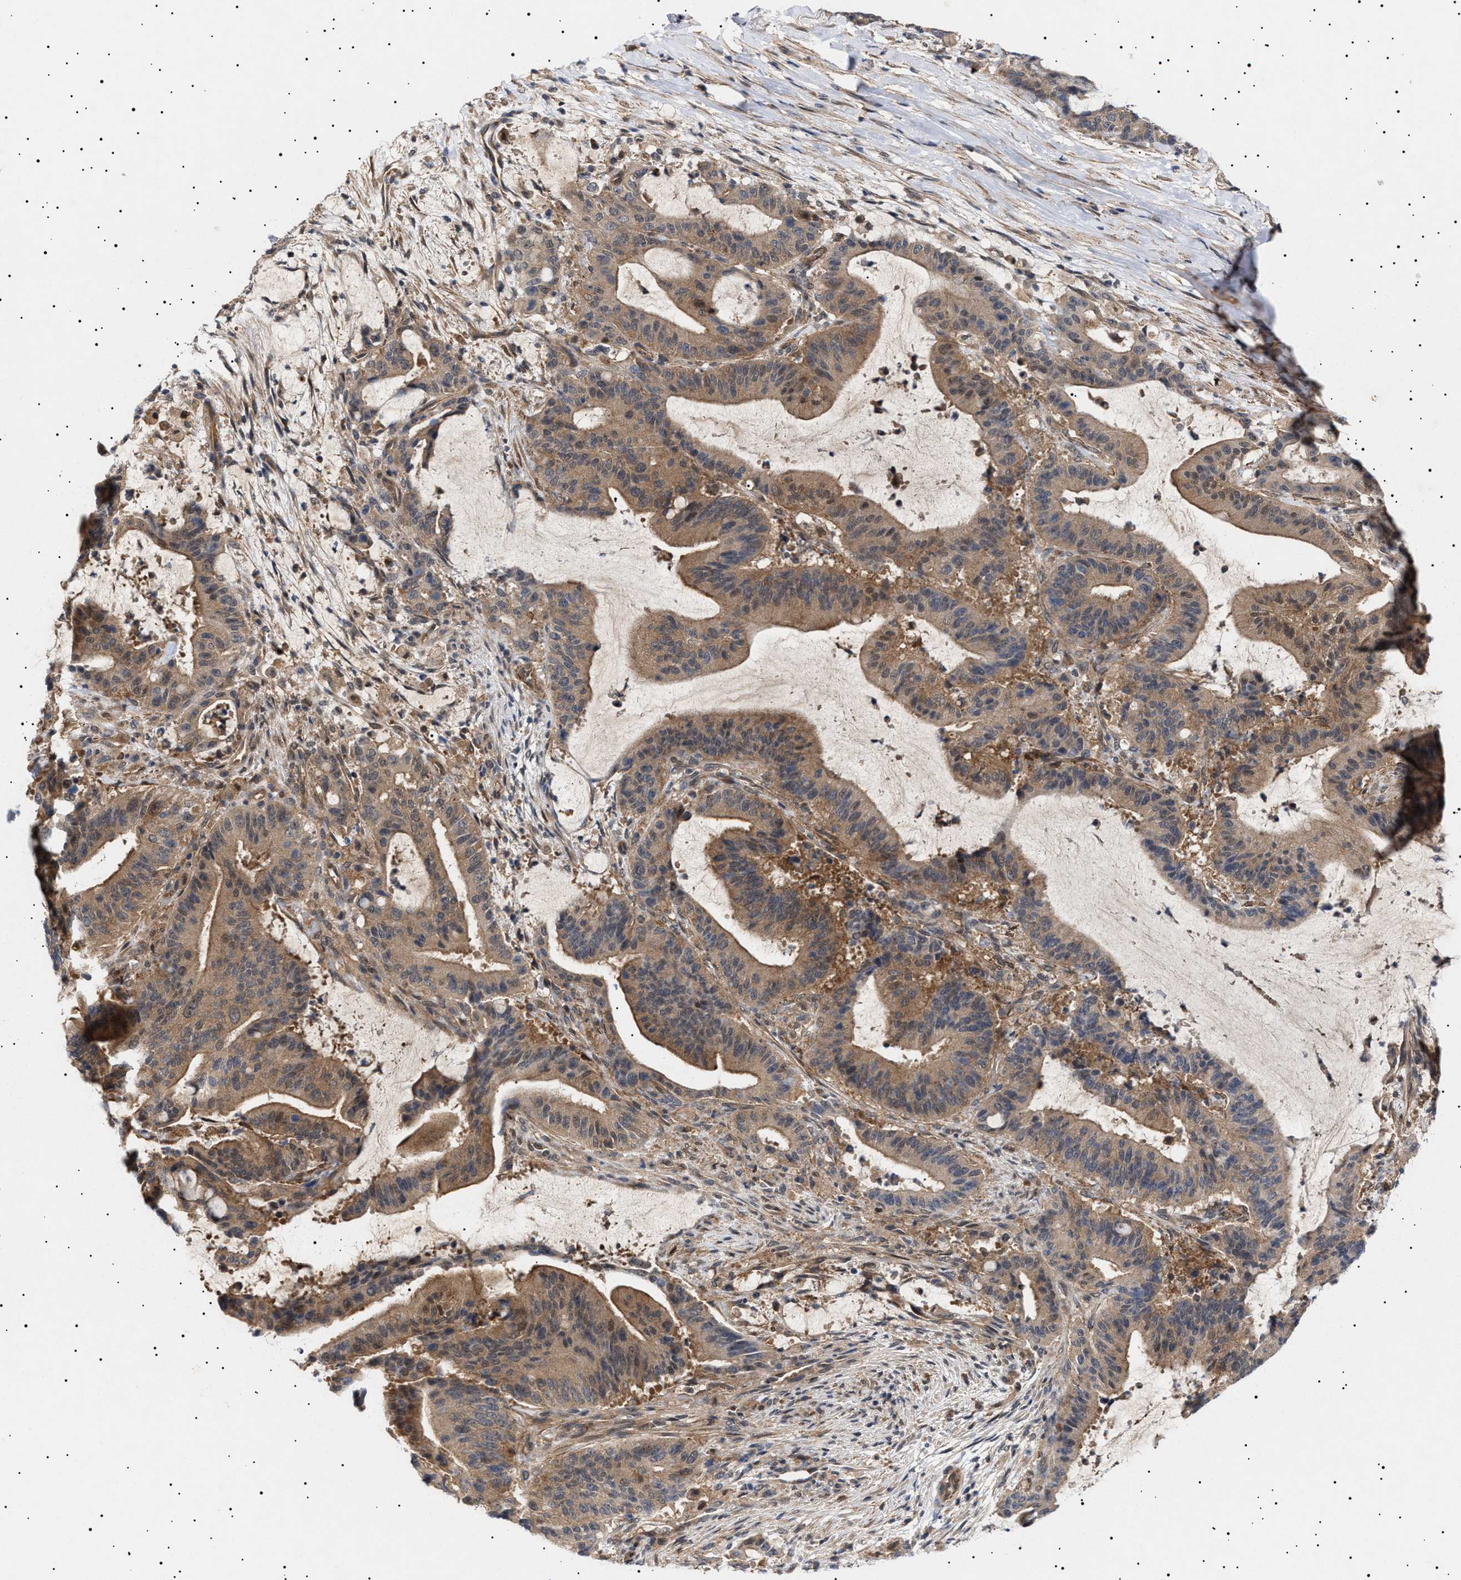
{"staining": {"intensity": "moderate", "quantity": ">75%", "location": "cytoplasmic/membranous"}, "tissue": "liver cancer", "cell_type": "Tumor cells", "image_type": "cancer", "snomed": [{"axis": "morphology", "description": "Normal tissue, NOS"}, {"axis": "morphology", "description": "Cholangiocarcinoma"}, {"axis": "topography", "description": "Liver"}, {"axis": "topography", "description": "Peripheral nerve tissue"}], "caption": "Cholangiocarcinoma (liver) stained with immunohistochemistry (IHC) reveals moderate cytoplasmic/membranous expression in about >75% of tumor cells.", "gene": "NPLOC4", "patient": {"sex": "female", "age": 73}}